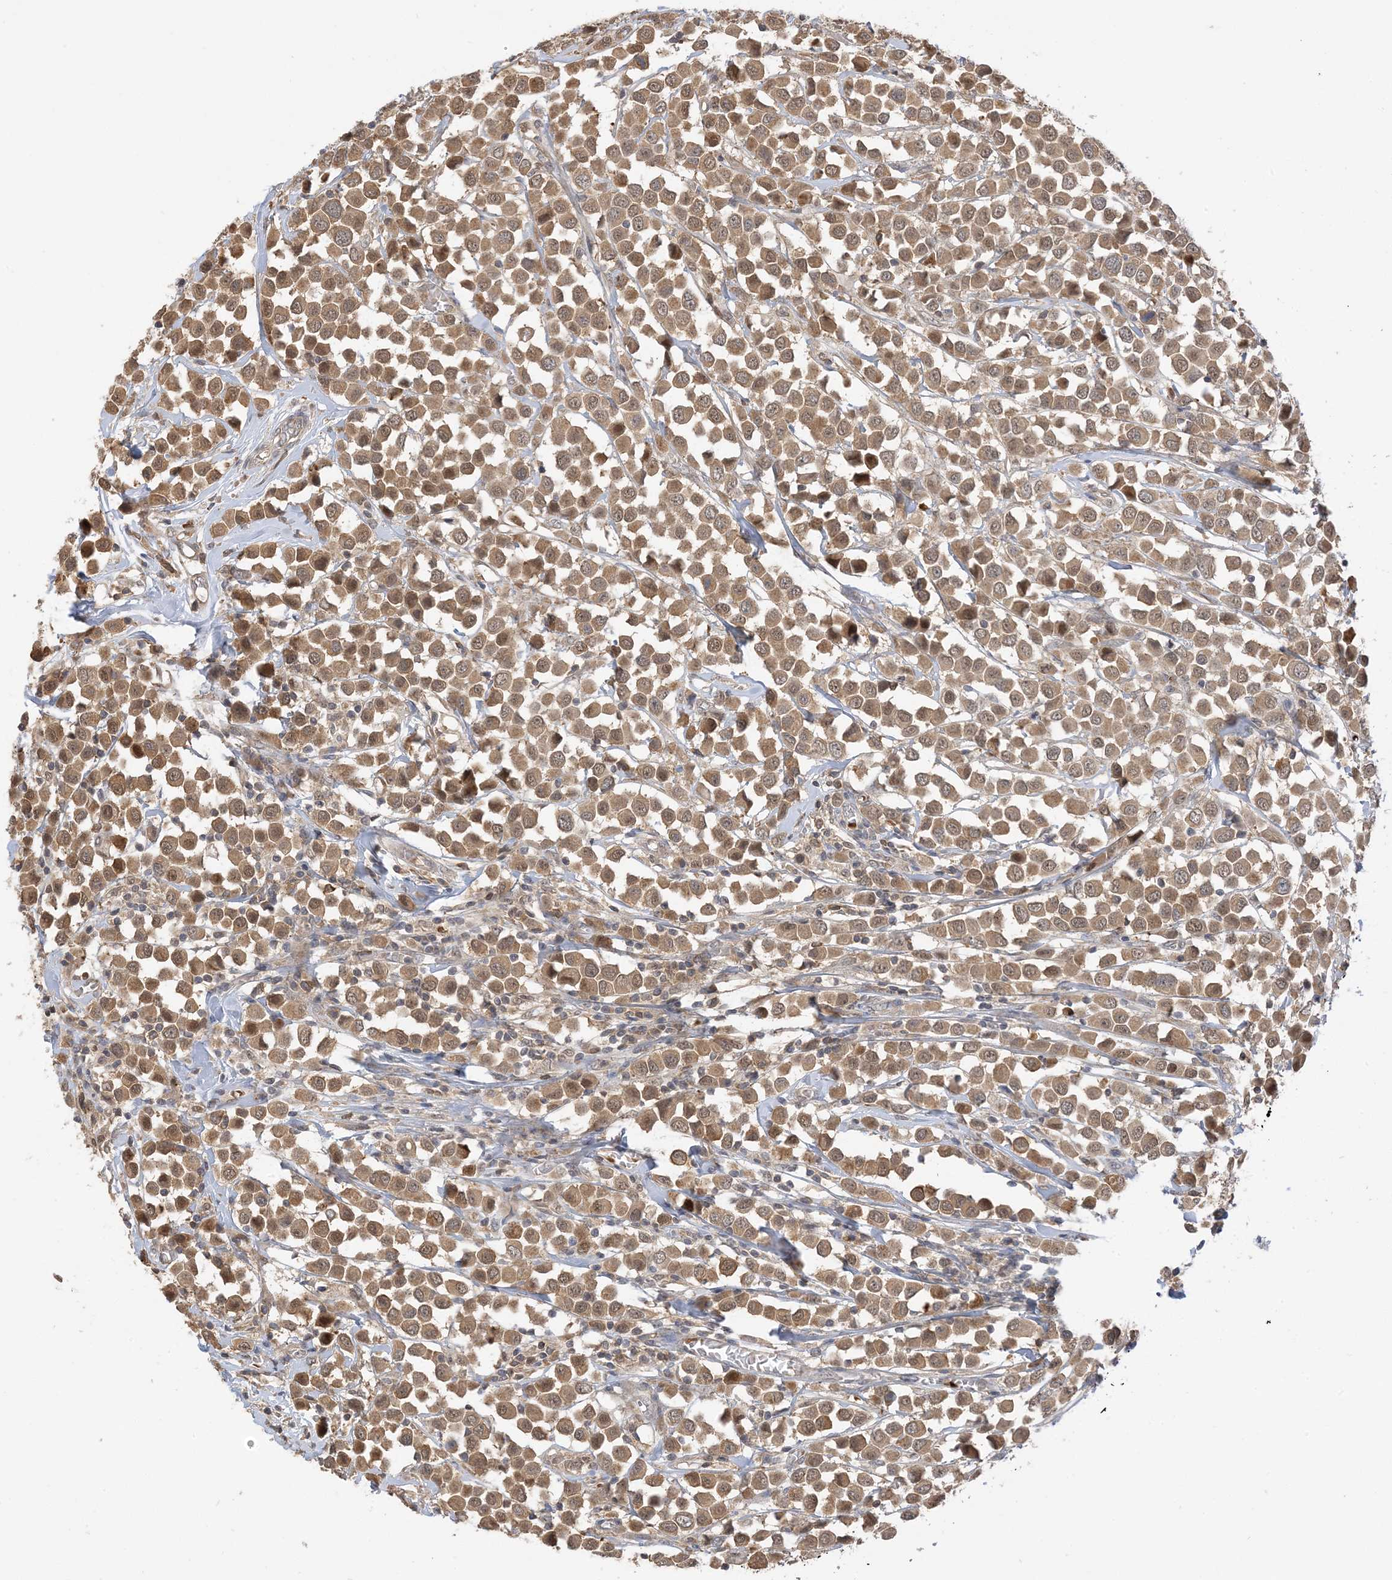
{"staining": {"intensity": "moderate", "quantity": ">75%", "location": "cytoplasmic/membranous,nuclear"}, "tissue": "breast cancer", "cell_type": "Tumor cells", "image_type": "cancer", "snomed": [{"axis": "morphology", "description": "Duct carcinoma"}, {"axis": "topography", "description": "Breast"}], "caption": "Immunohistochemical staining of human breast invasive ductal carcinoma demonstrates moderate cytoplasmic/membranous and nuclear protein staining in about >75% of tumor cells.", "gene": "WDR26", "patient": {"sex": "female", "age": 61}}